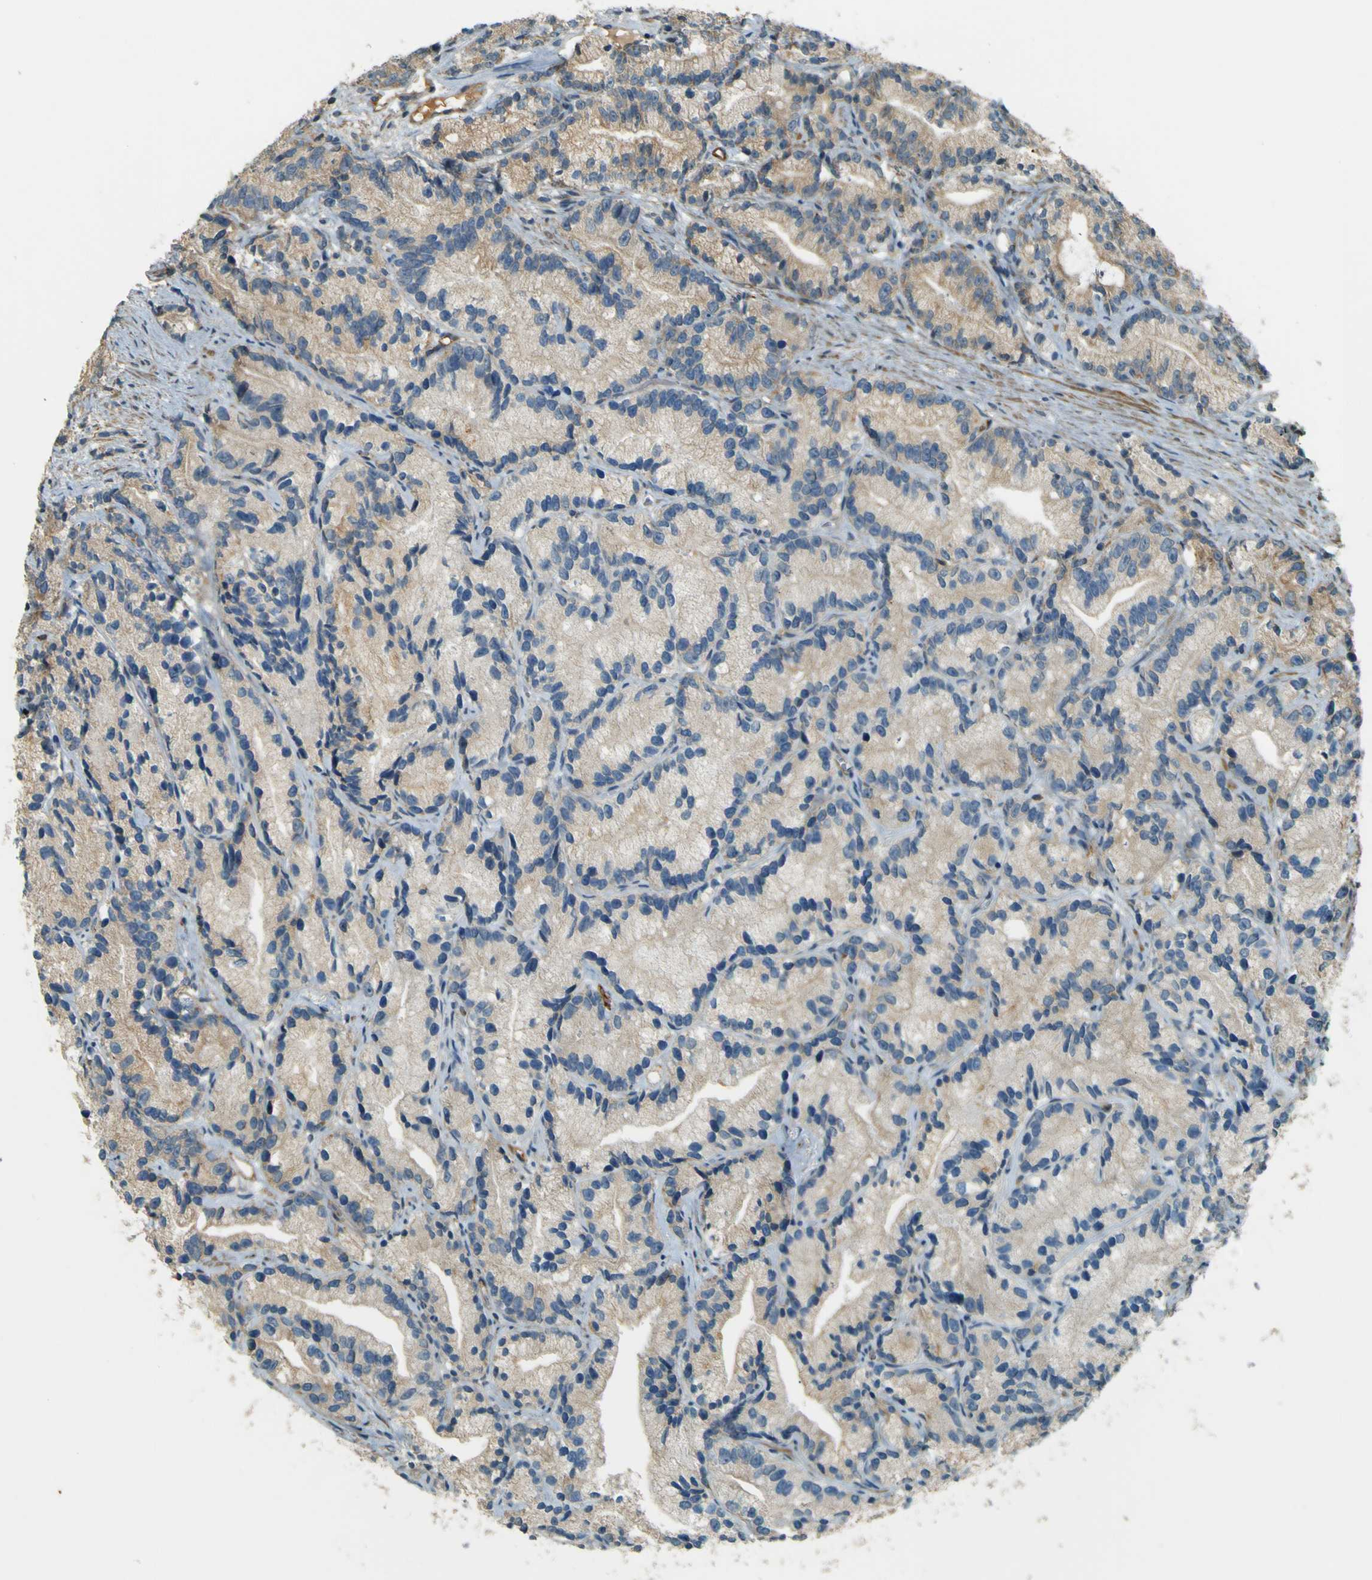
{"staining": {"intensity": "weak", "quantity": ">75%", "location": "cytoplasmic/membranous"}, "tissue": "prostate cancer", "cell_type": "Tumor cells", "image_type": "cancer", "snomed": [{"axis": "morphology", "description": "Adenocarcinoma, Low grade"}, {"axis": "topography", "description": "Prostate"}], "caption": "Protein positivity by immunohistochemistry (IHC) demonstrates weak cytoplasmic/membranous positivity in about >75% of tumor cells in low-grade adenocarcinoma (prostate).", "gene": "LPCAT1", "patient": {"sex": "male", "age": 89}}